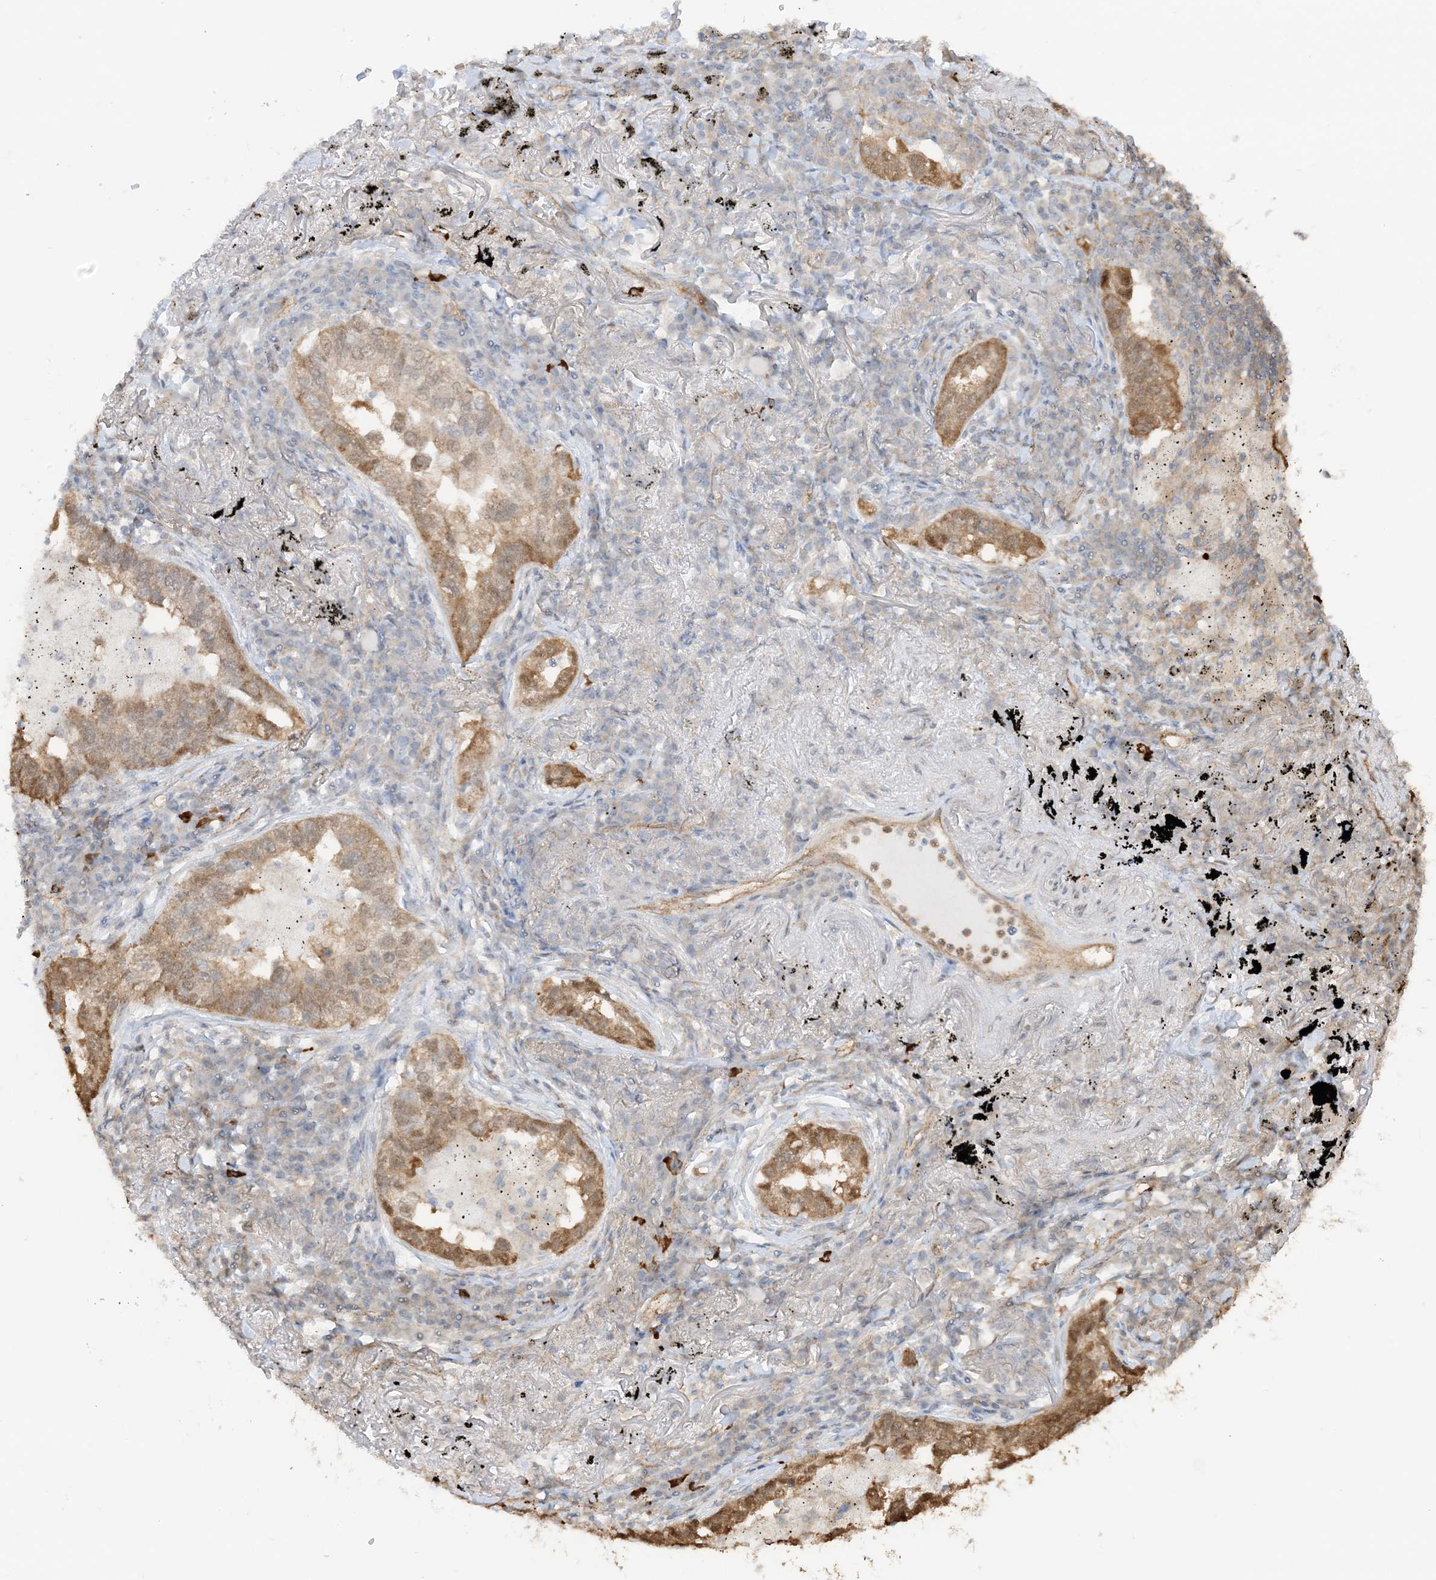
{"staining": {"intensity": "moderate", "quantity": ">75%", "location": "cytoplasmic/membranous"}, "tissue": "lung cancer", "cell_type": "Tumor cells", "image_type": "cancer", "snomed": [{"axis": "morphology", "description": "Adenocarcinoma, NOS"}, {"axis": "topography", "description": "Lung"}], "caption": "The photomicrograph displays immunohistochemical staining of lung adenocarcinoma. There is moderate cytoplasmic/membranous expression is present in about >75% of tumor cells.", "gene": "UBAP2L", "patient": {"sex": "male", "age": 65}}